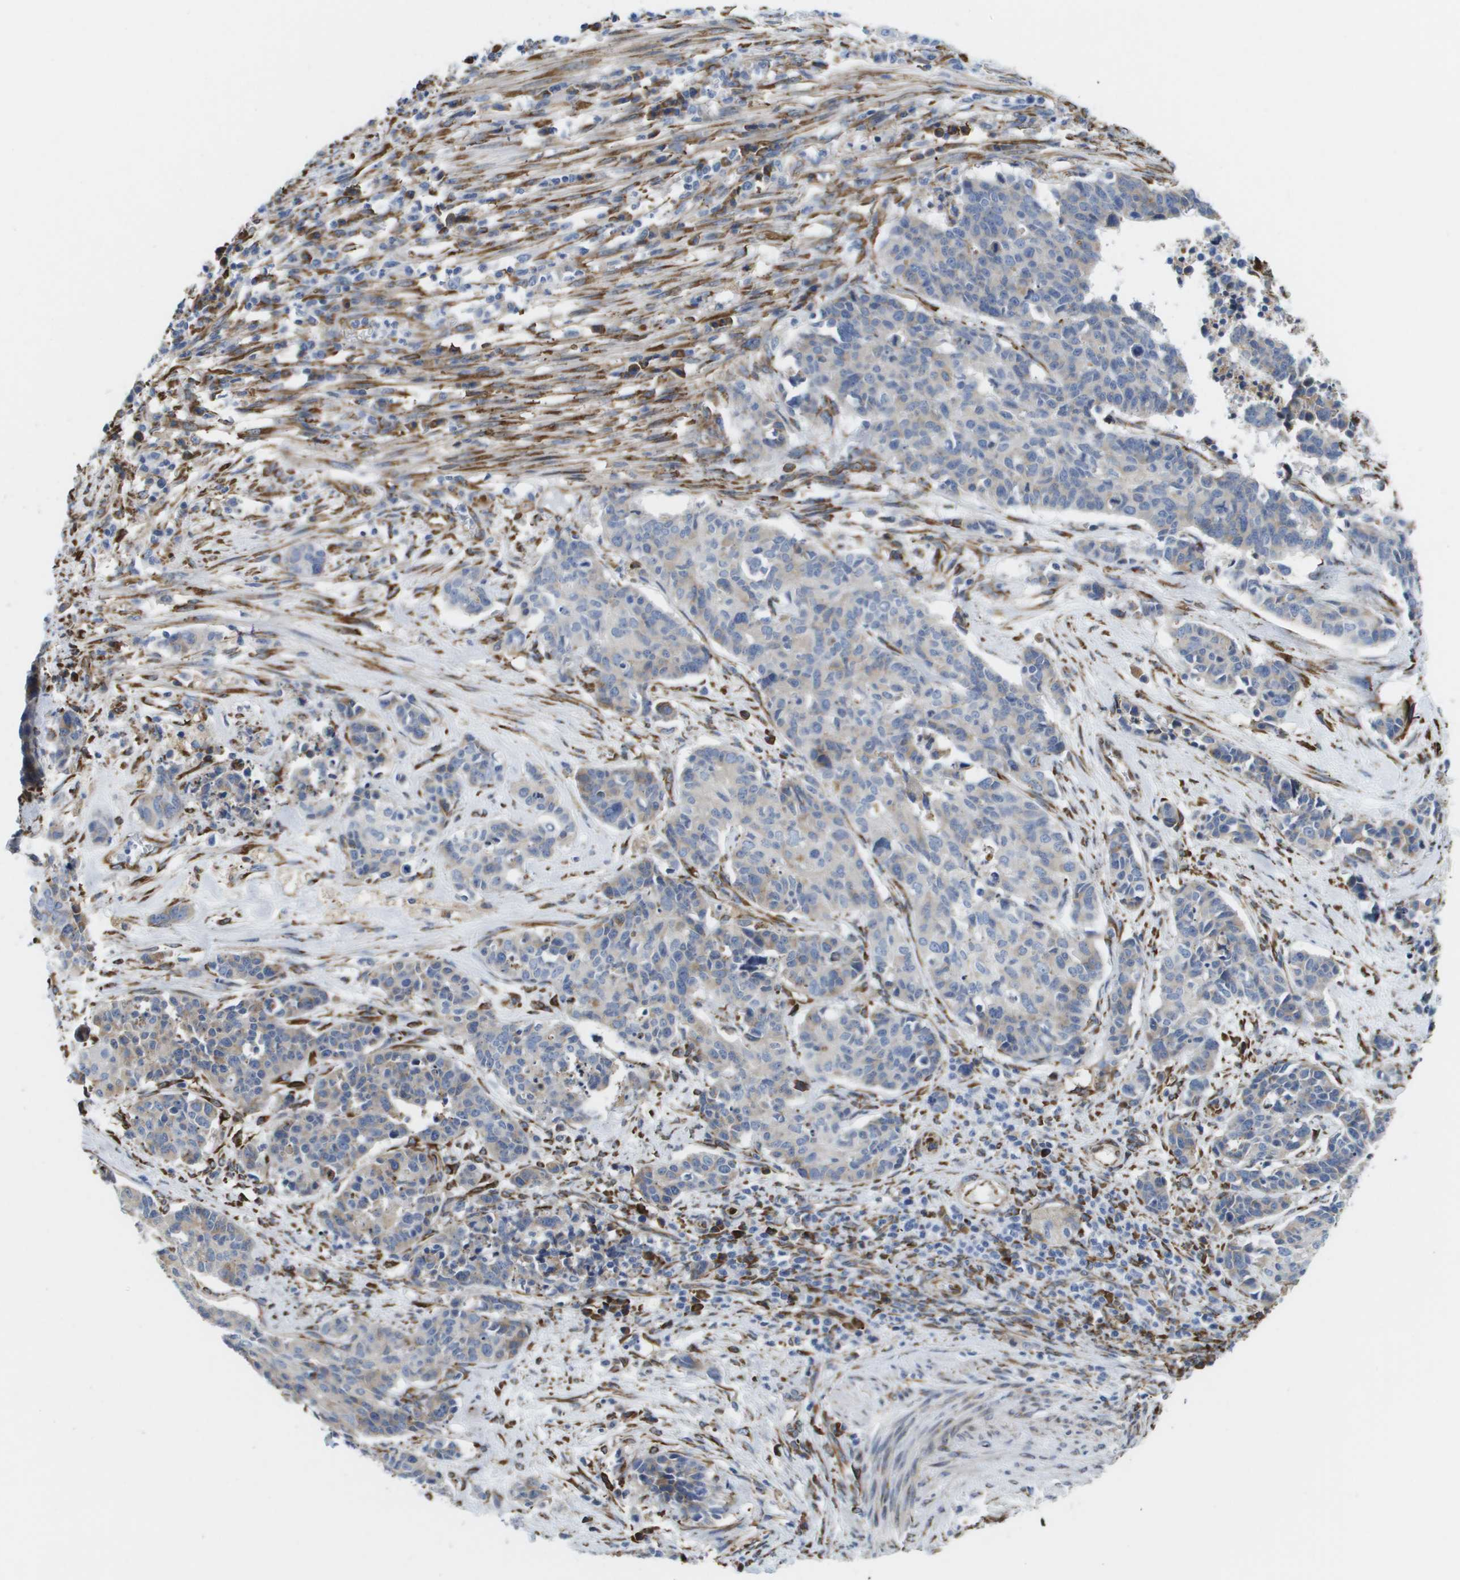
{"staining": {"intensity": "negative", "quantity": "none", "location": "none"}, "tissue": "cervical cancer", "cell_type": "Tumor cells", "image_type": "cancer", "snomed": [{"axis": "morphology", "description": "Squamous cell carcinoma, NOS"}, {"axis": "topography", "description": "Cervix"}], "caption": "A histopathology image of cervical cancer stained for a protein reveals no brown staining in tumor cells.", "gene": "ST3GAL2", "patient": {"sex": "female", "age": 35}}